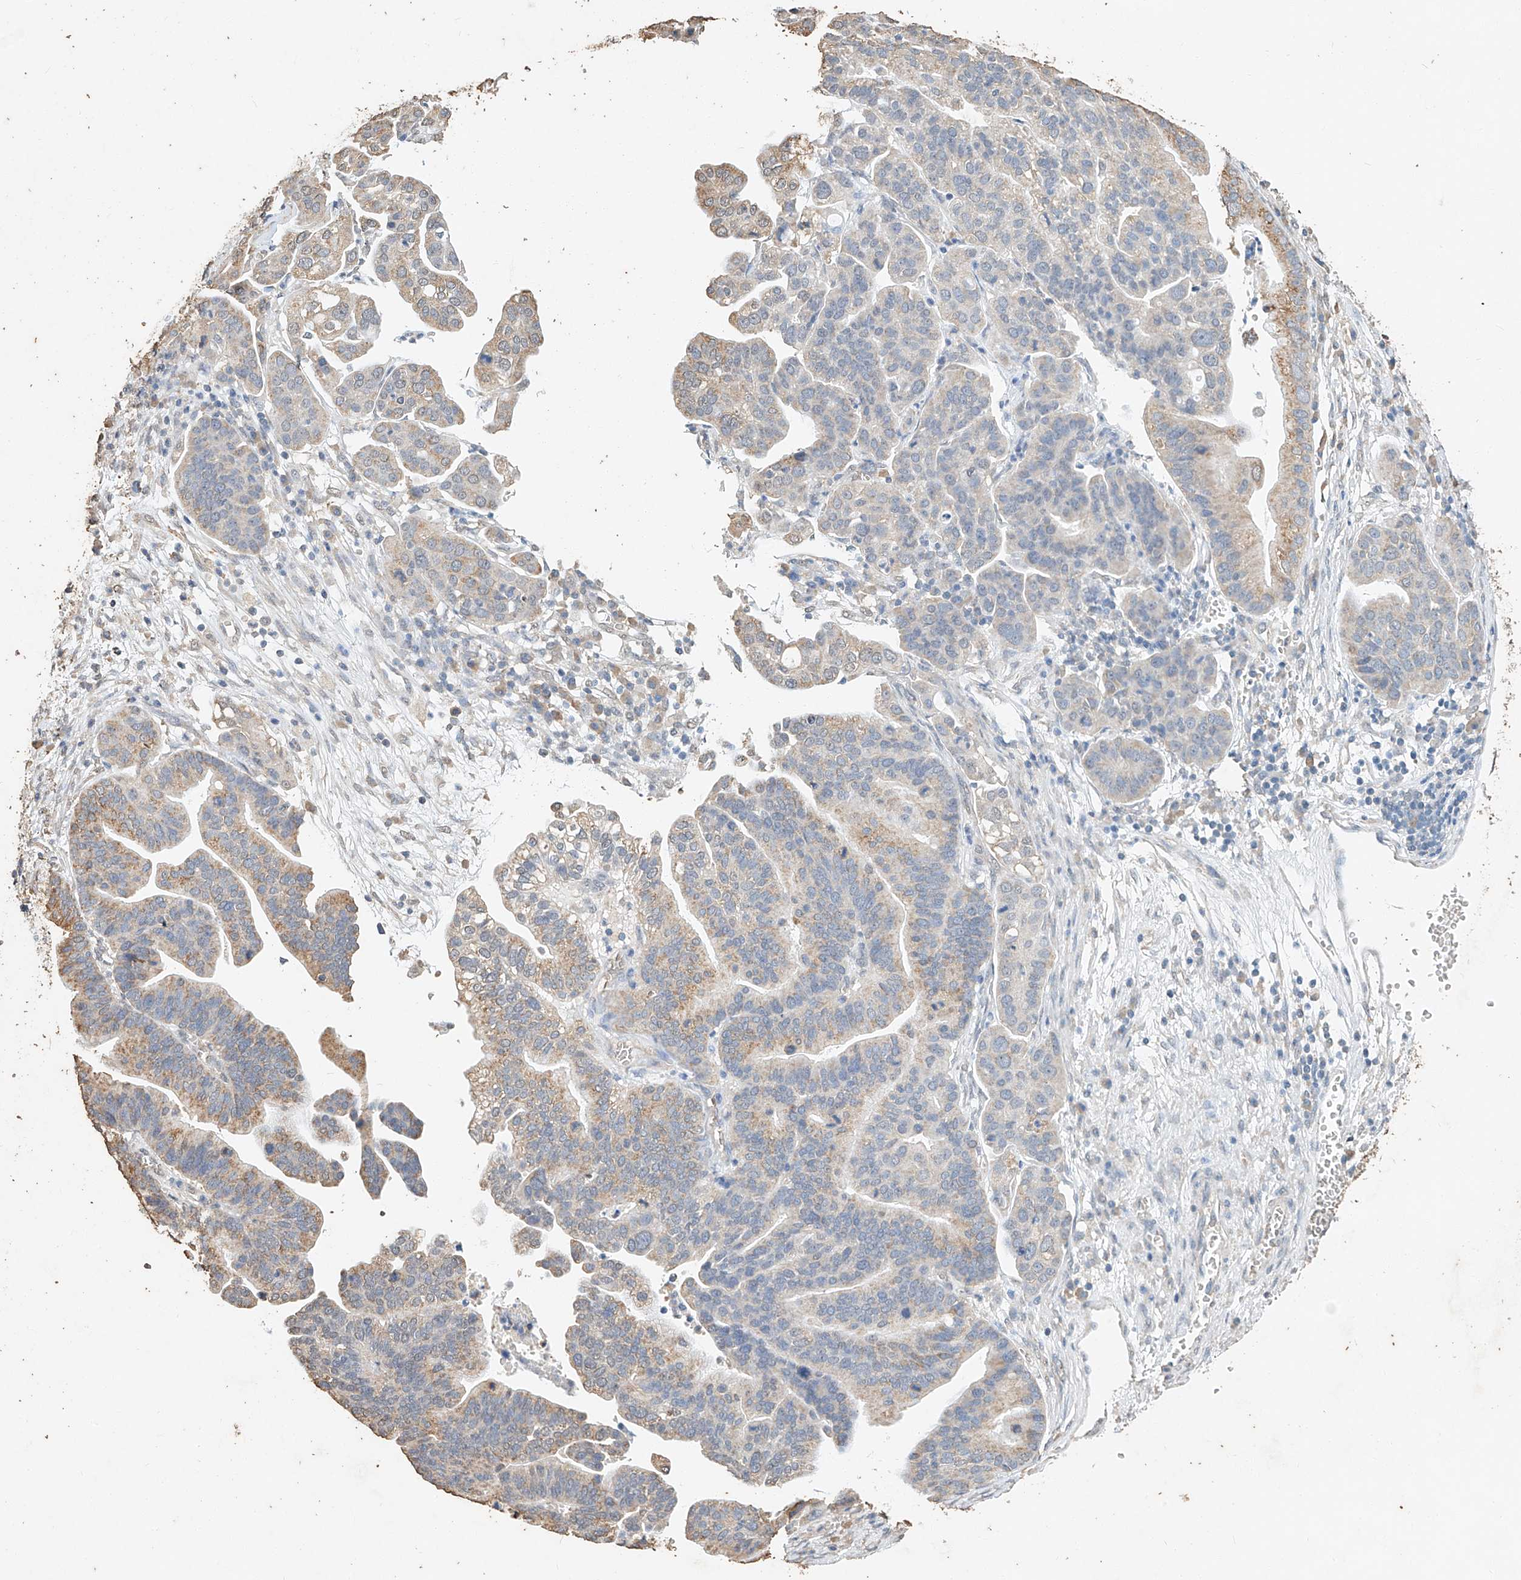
{"staining": {"intensity": "moderate", "quantity": "25%-75%", "location": "cytoplasmic/membranous"}, "tissue": "ovarian cancer", "cell_type": "Tumor cells", "image_type": "cancer", "snomed": [{"axis": "morphology", "description": "Cystadenocarcinoma, serous, NOS"}, {"axis": "topography", "description": "Ovary"}], "caption": "A high-resolution image shows IHC staining of ovarian cancer (serous cystadenocarcinoma), which reveals moderate cytoplasmic/membranous expression in about 25%-75% of tumor cells.", "gene": "CERS4", "patient": {"sex": "female", "age": 56}}